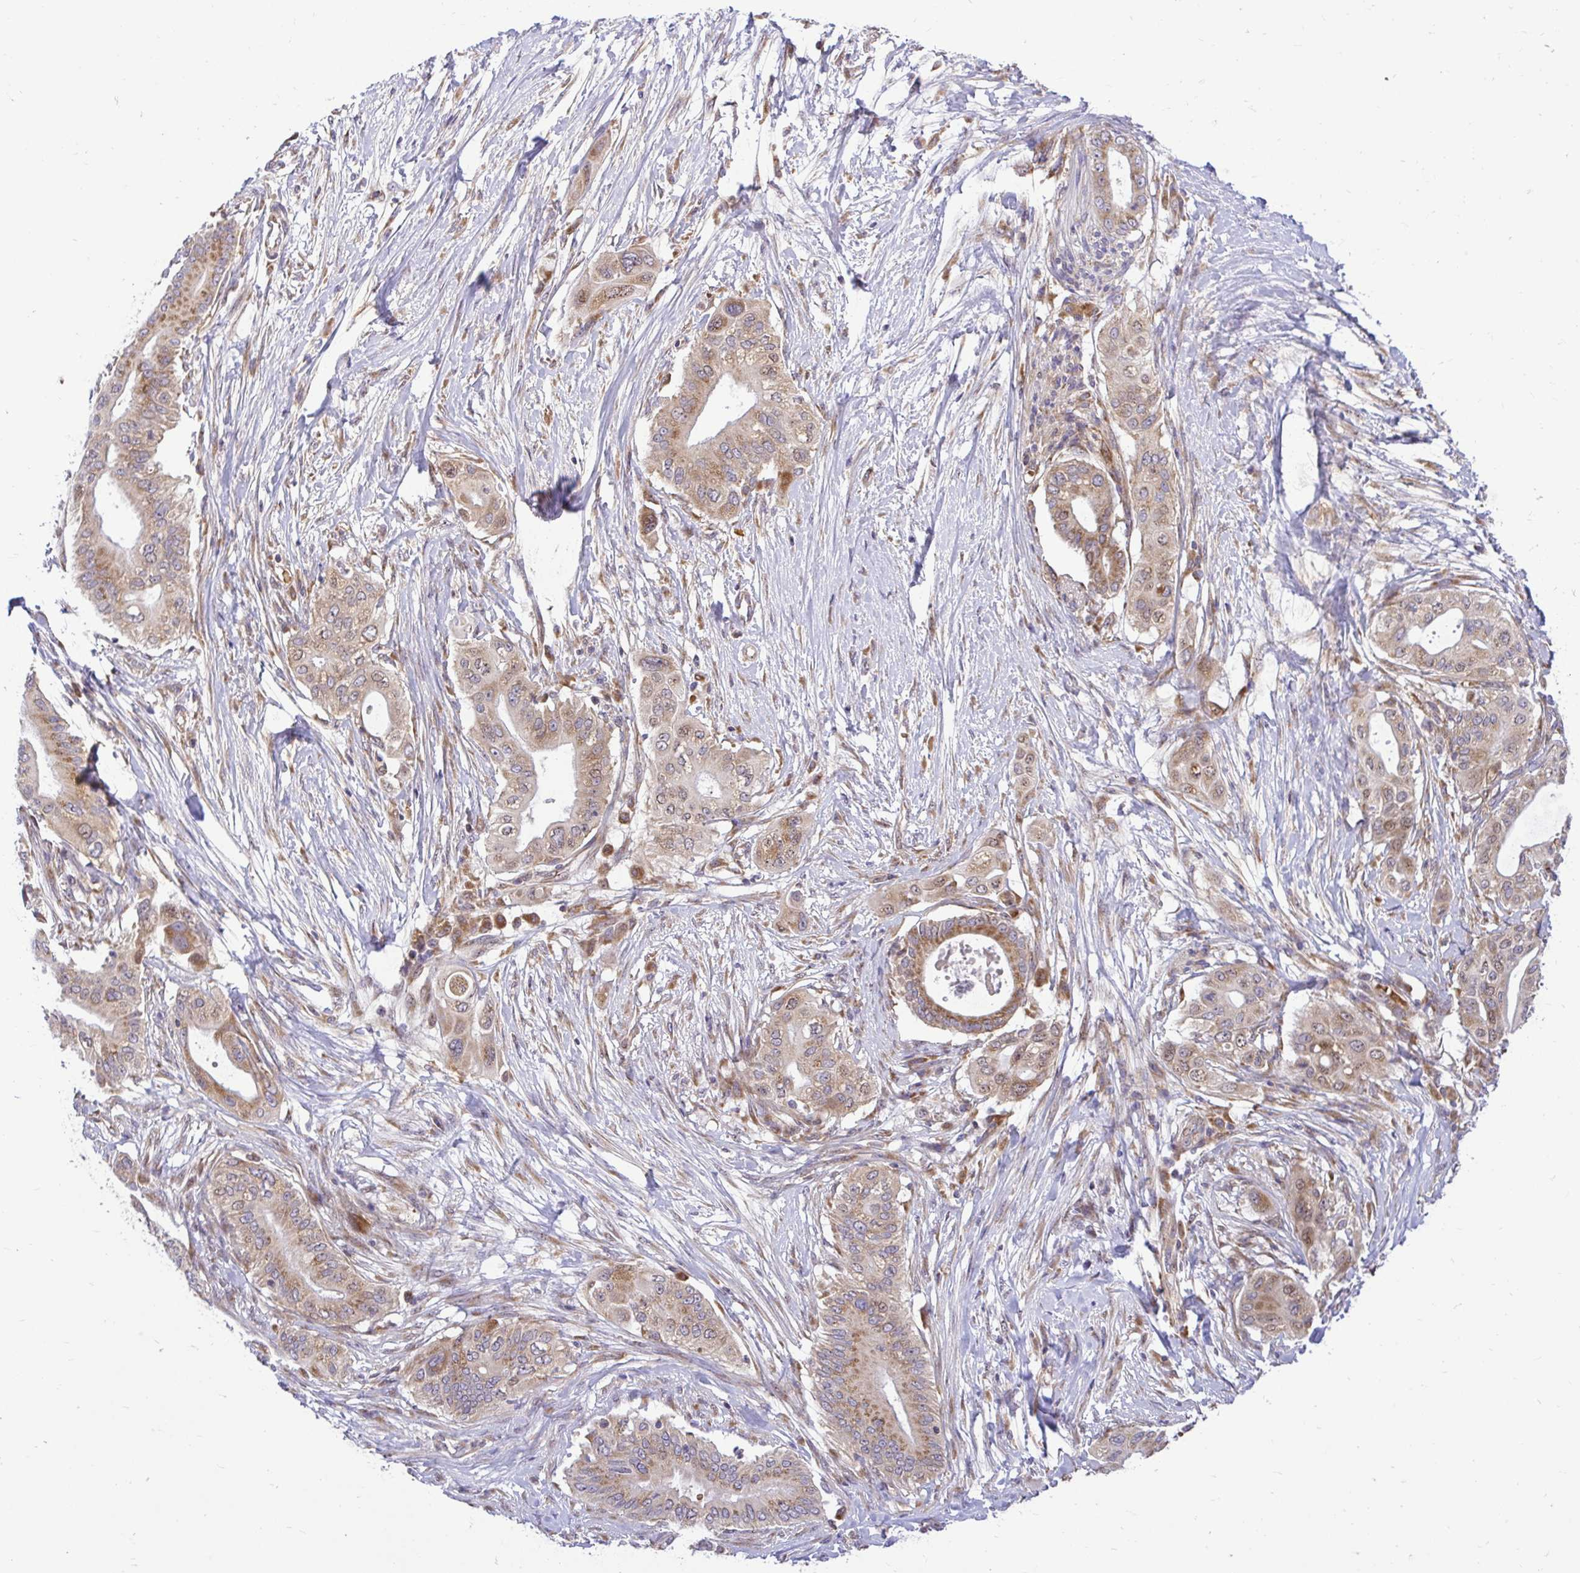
{"staining": {"intensity": "moderate", "quantity": ">75%", "location": "cytoplasmic/membranous"}, "tissue": "pancreatic cancer", "cell_type": "Tumor cells", "image_type": "cancer", "snomed": [{"axis": "morphology", "description": "Adenocarcinoma, NOS"}, {"axis": "topography", "description": "Pancreas"}], "caption": "This is a photomicrograph of IHC staining of pancreatic adenocarcinoma, which shows moderate staining in the cytoplasmic/membranous of tumor cells.", "gene": "VTI1B", "patient": {"sex": "male", "age": 68}}